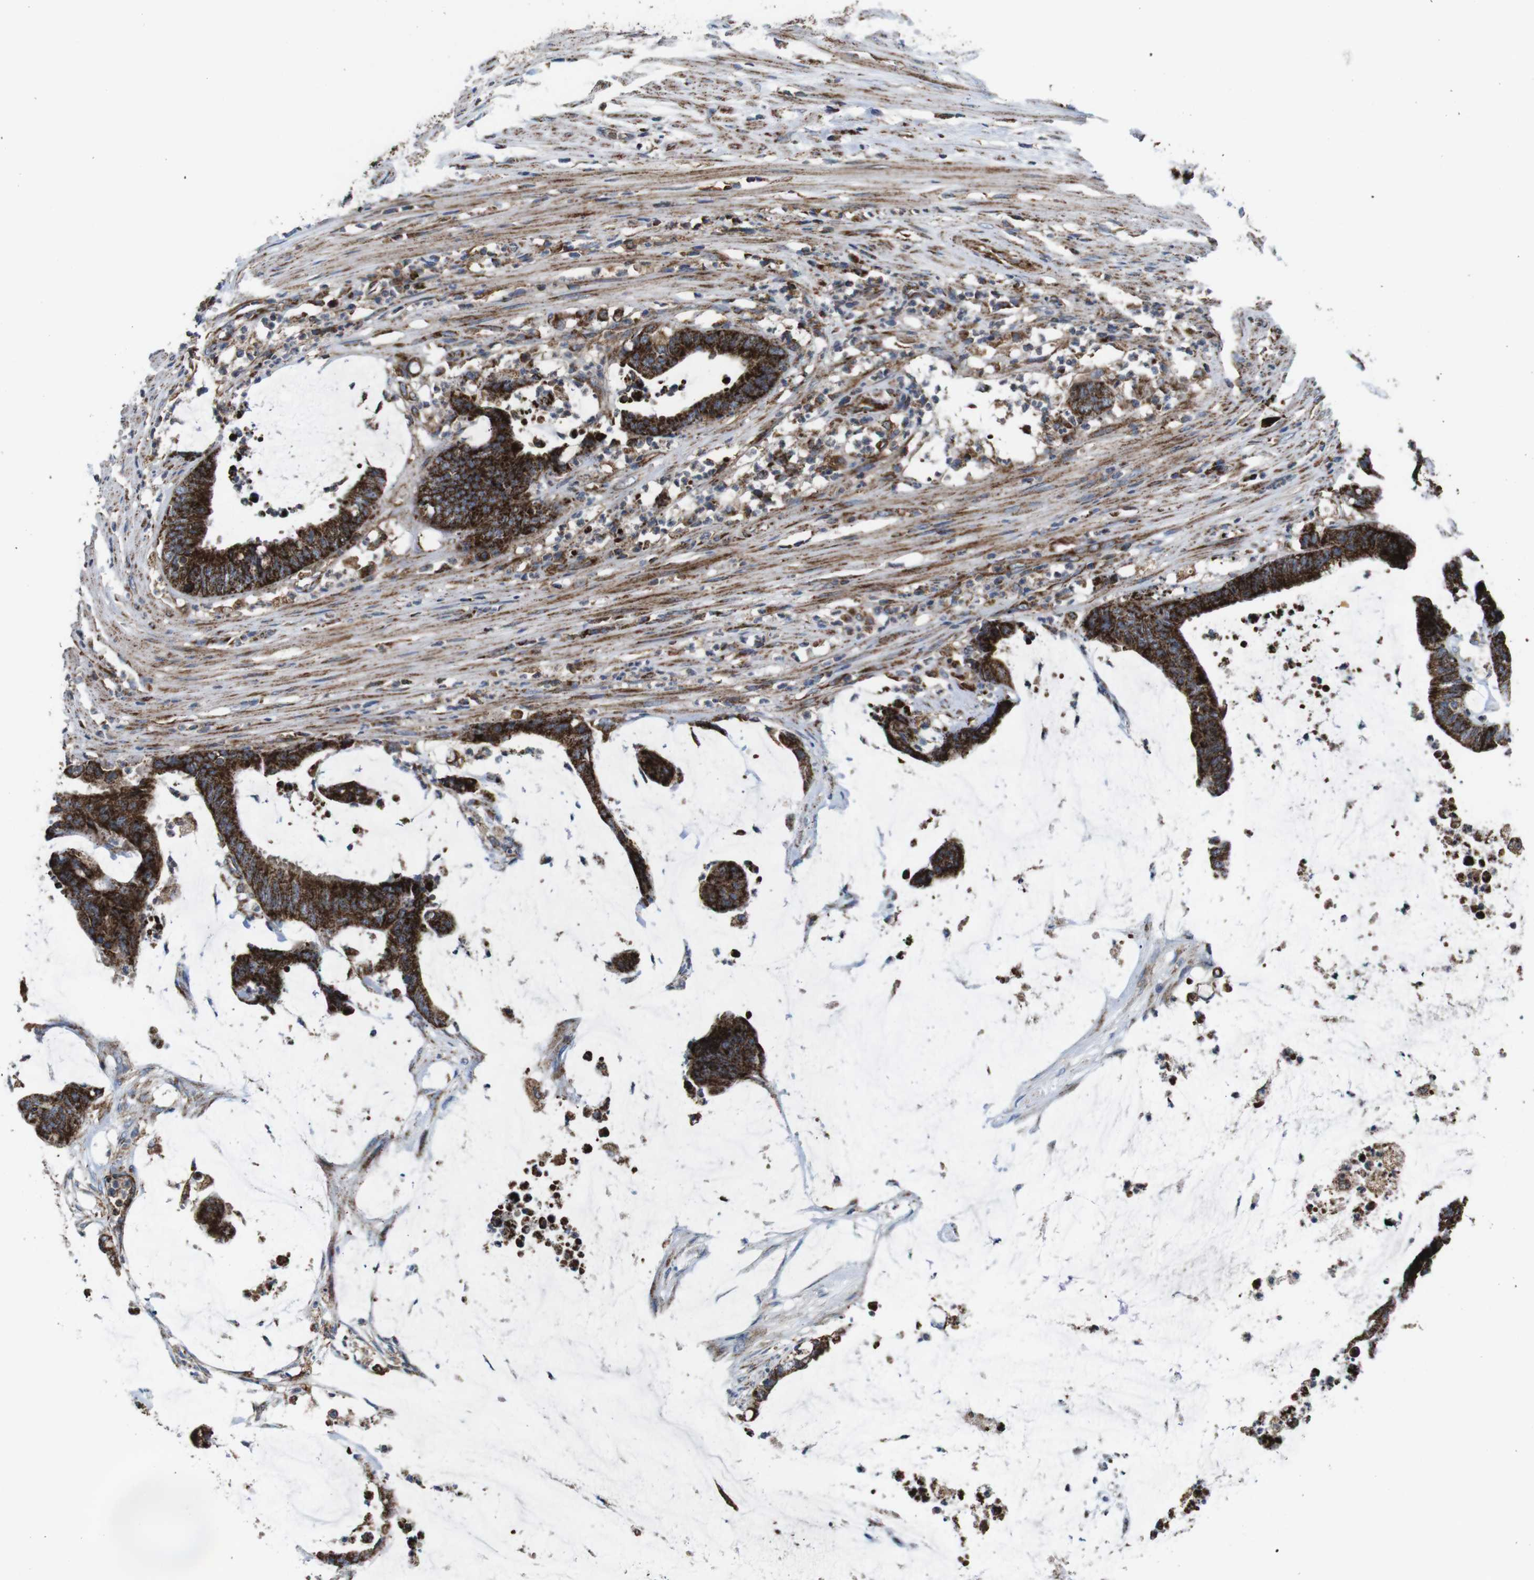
{"staining": {"intensity": "strong", "quantity": ">75%", "location": "cytoplasmic/membranous"}, "tissue": "colorectal cancer", "cell_type": "Tumor cells", "image_type": "cancer", "snomed": [{"axis": "morphology", "description": "Adenocarcinoma, NOS"}, {"axis": "topography", "description": "Rectum"}], "caption": "Human colorectal cancer (adenocarcinoma) stained with a brown dye reveals strong cytoplasmic/membranous positive staining in approximately >75% of tumor cells.", "gene": "HK1", "patient": {"sex": "female", "age": 66}}